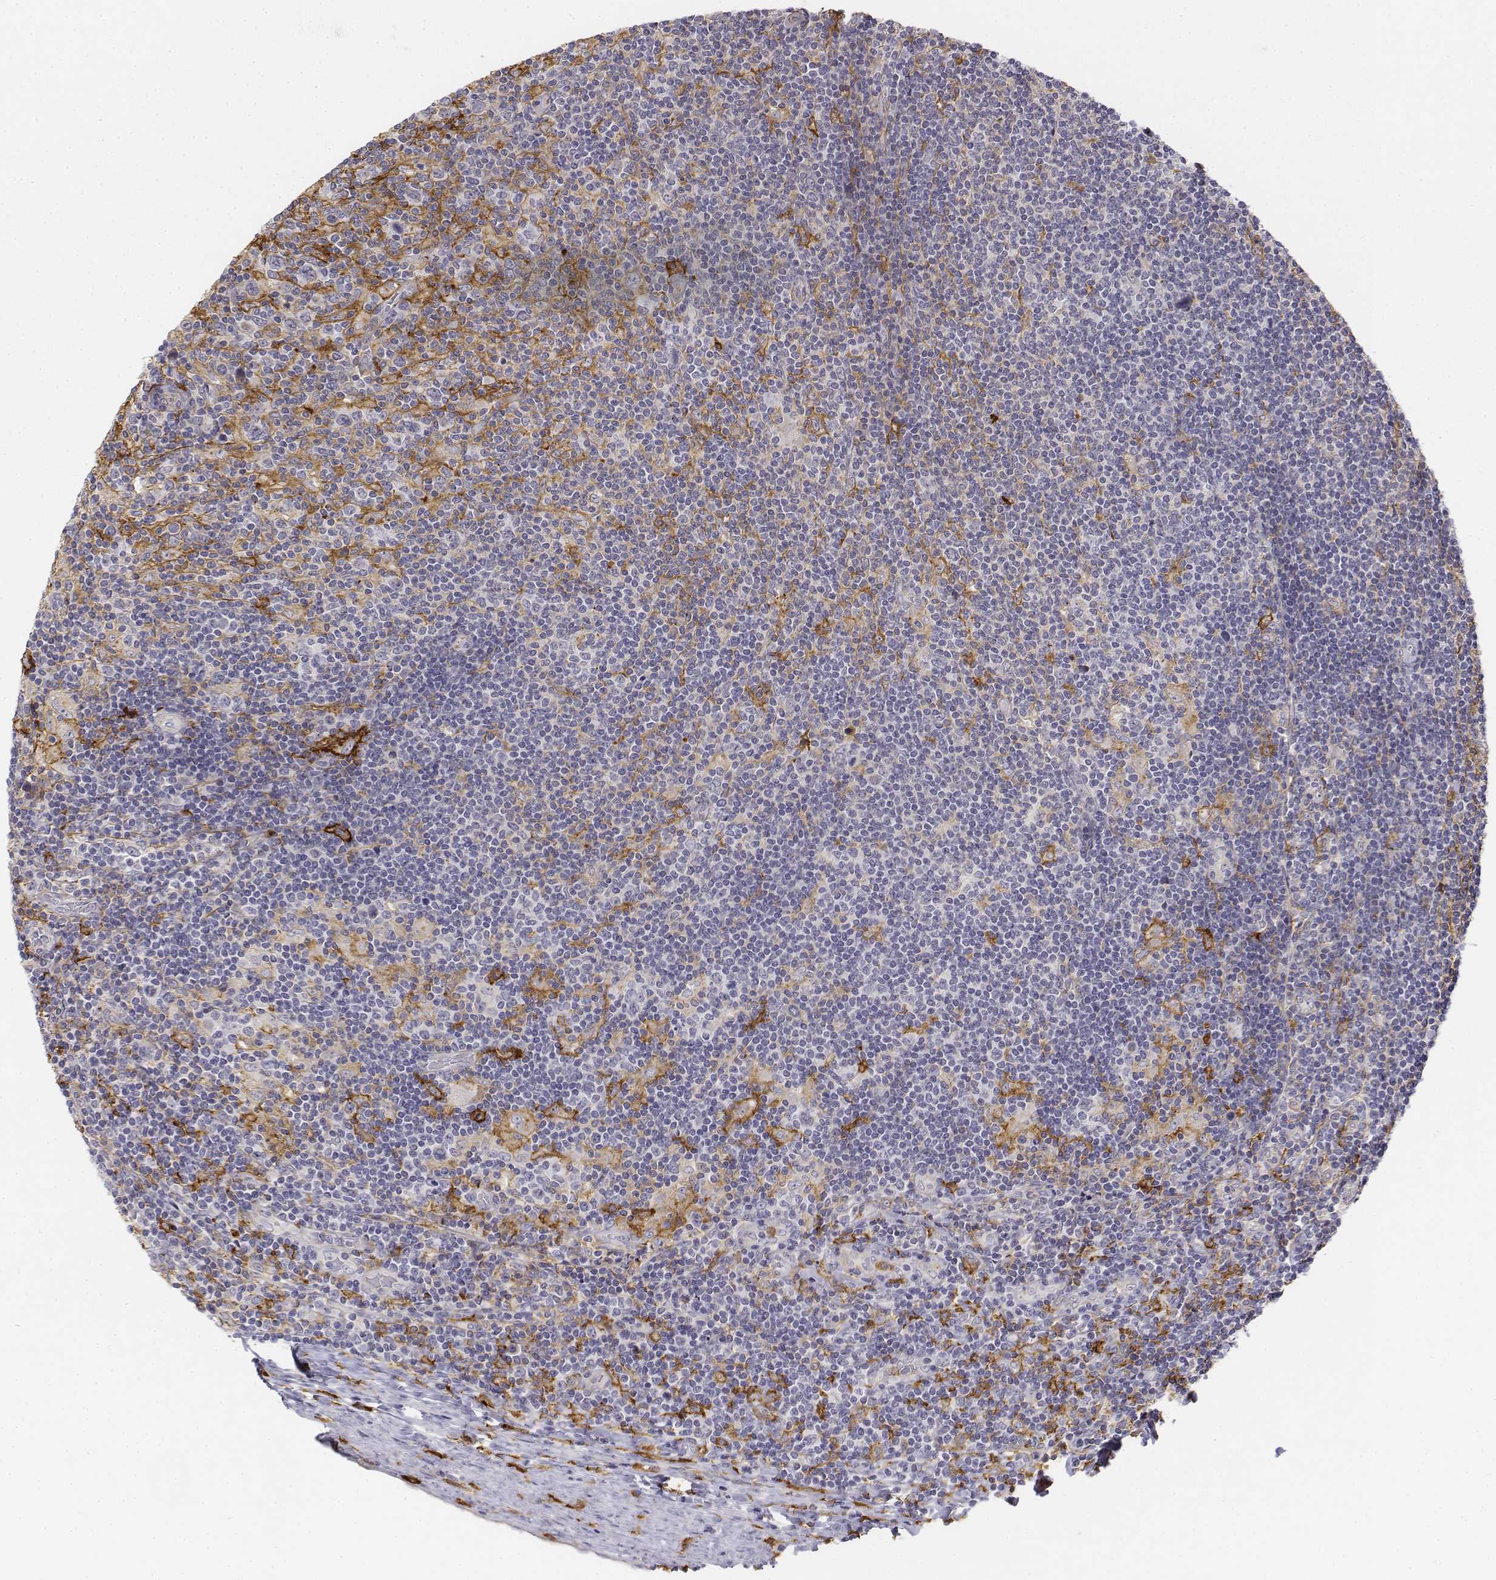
{"staining": {"intensity": "negative", "quantity": "none", "location": "none"}, "tissue": "lymphoma", "cell_type": "Tumor cells", "image_type": "cancer", "snomed": [{"axis": "morphology", "description": "Hodgkin's disease, NOS"}, {"axis": "topography", "description": "Lymph node"}], "caption": "A high-resolution image shows immunohistochemistry staining of Hodgkin's disease, which displays no significant expression in tumor cells.", "gene": "CD14", "patient": {"sex": "male", "age": 40}}